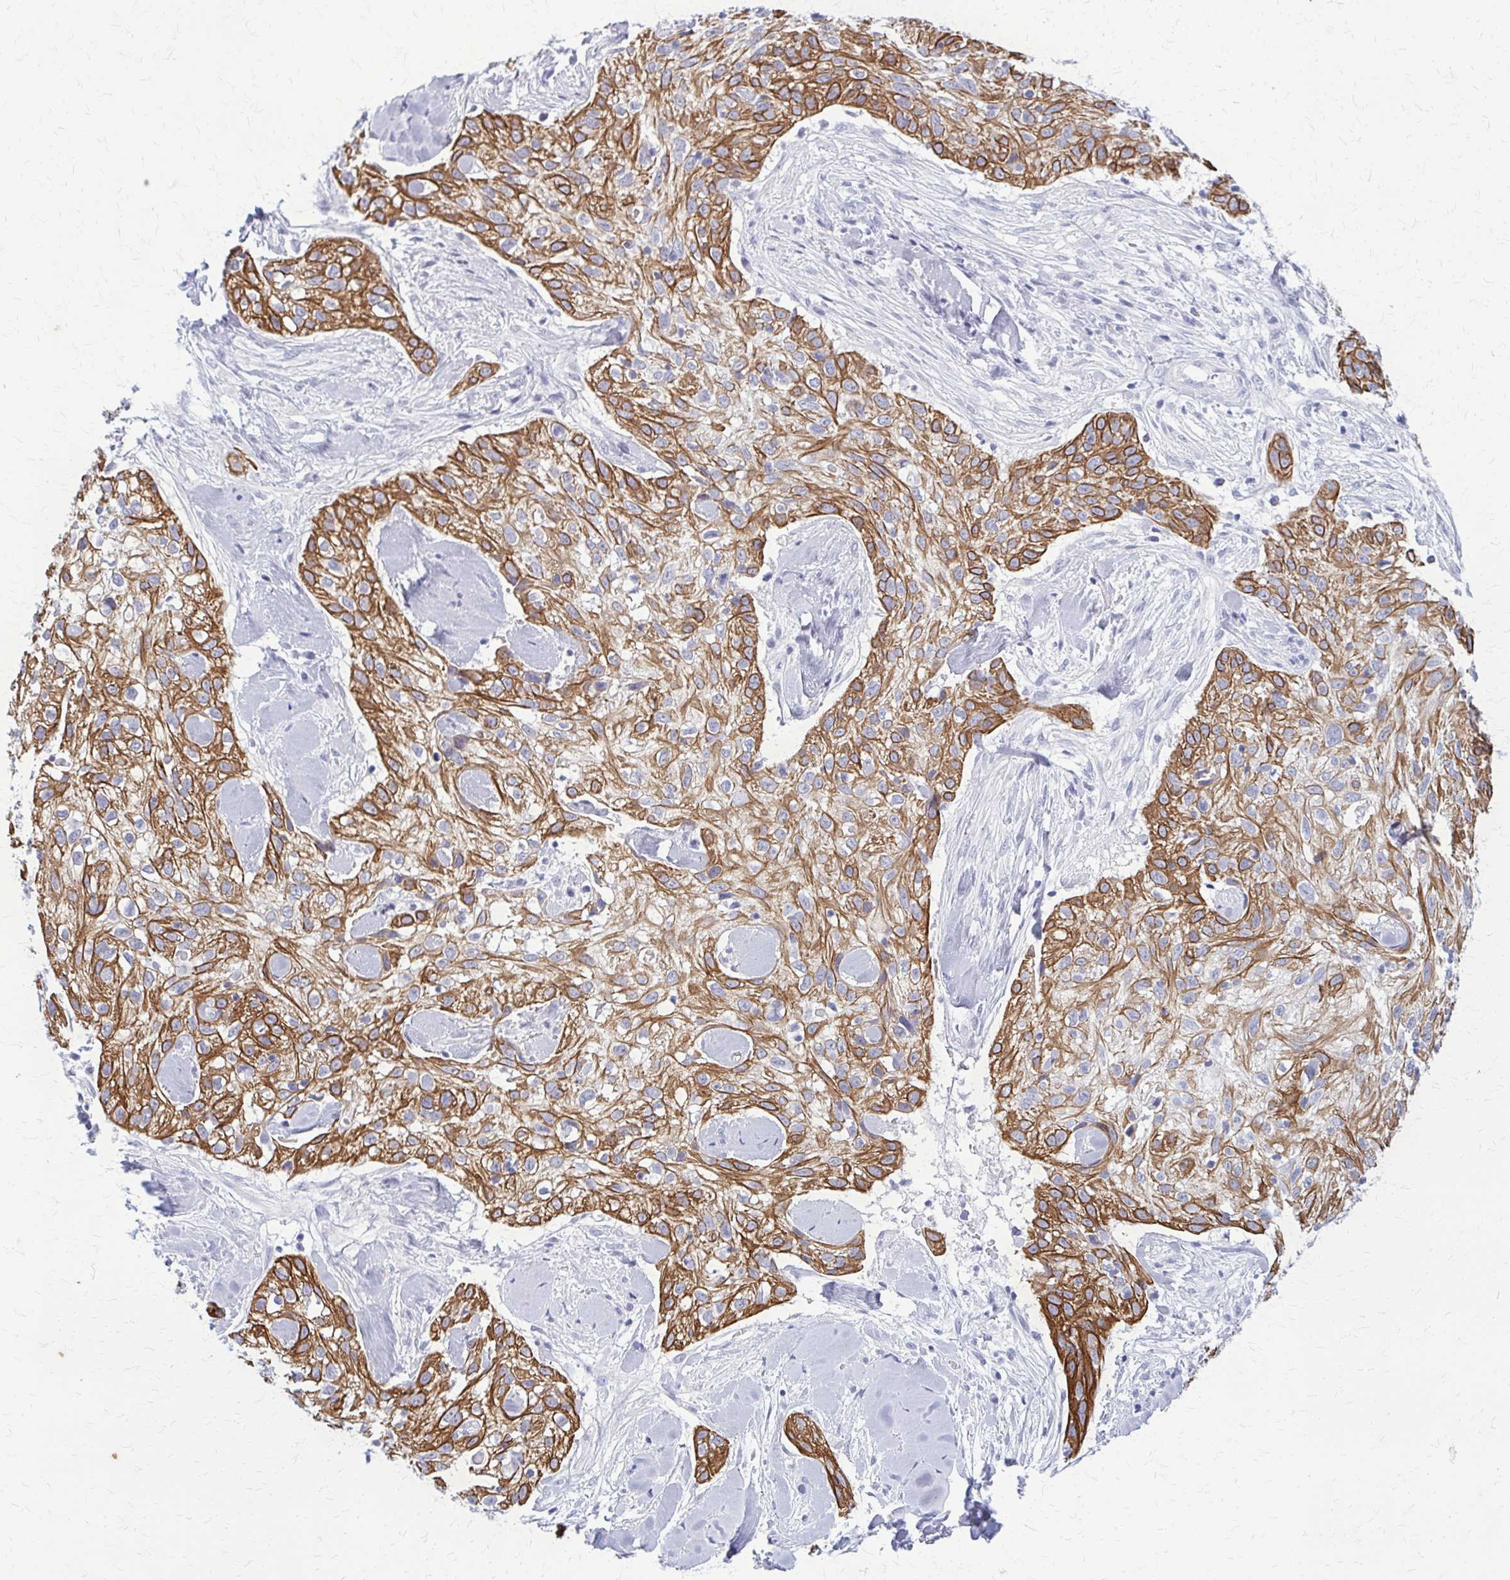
{"staining": {"intensity": "moderate", "quantity": ">75%", "location": "cytoplasmic/membranous"}, "tissue": "skin cancer", "cell_type": "Tumor cells", "image_type": "cancer", "snomed": [{"axis": "morphology", "description": "Squamous cell carcinoma, NOS"}, {"axis": "topography", "description": "Skin"}], "caption": "DAB immunohistochemical staining of human squamous cell carcinoma (skin) exhibits moderate cytoplasmic/membranous protein staining in approximately >75% of tumor cells. (Stains: DAB (3,3'-diaminobenzidine) in brown, nuclei in blue, Microscopy: brightfield microscopy at high magnification).", "gene": "KRT5", "patient": {"sex": "male", "age": 82}}